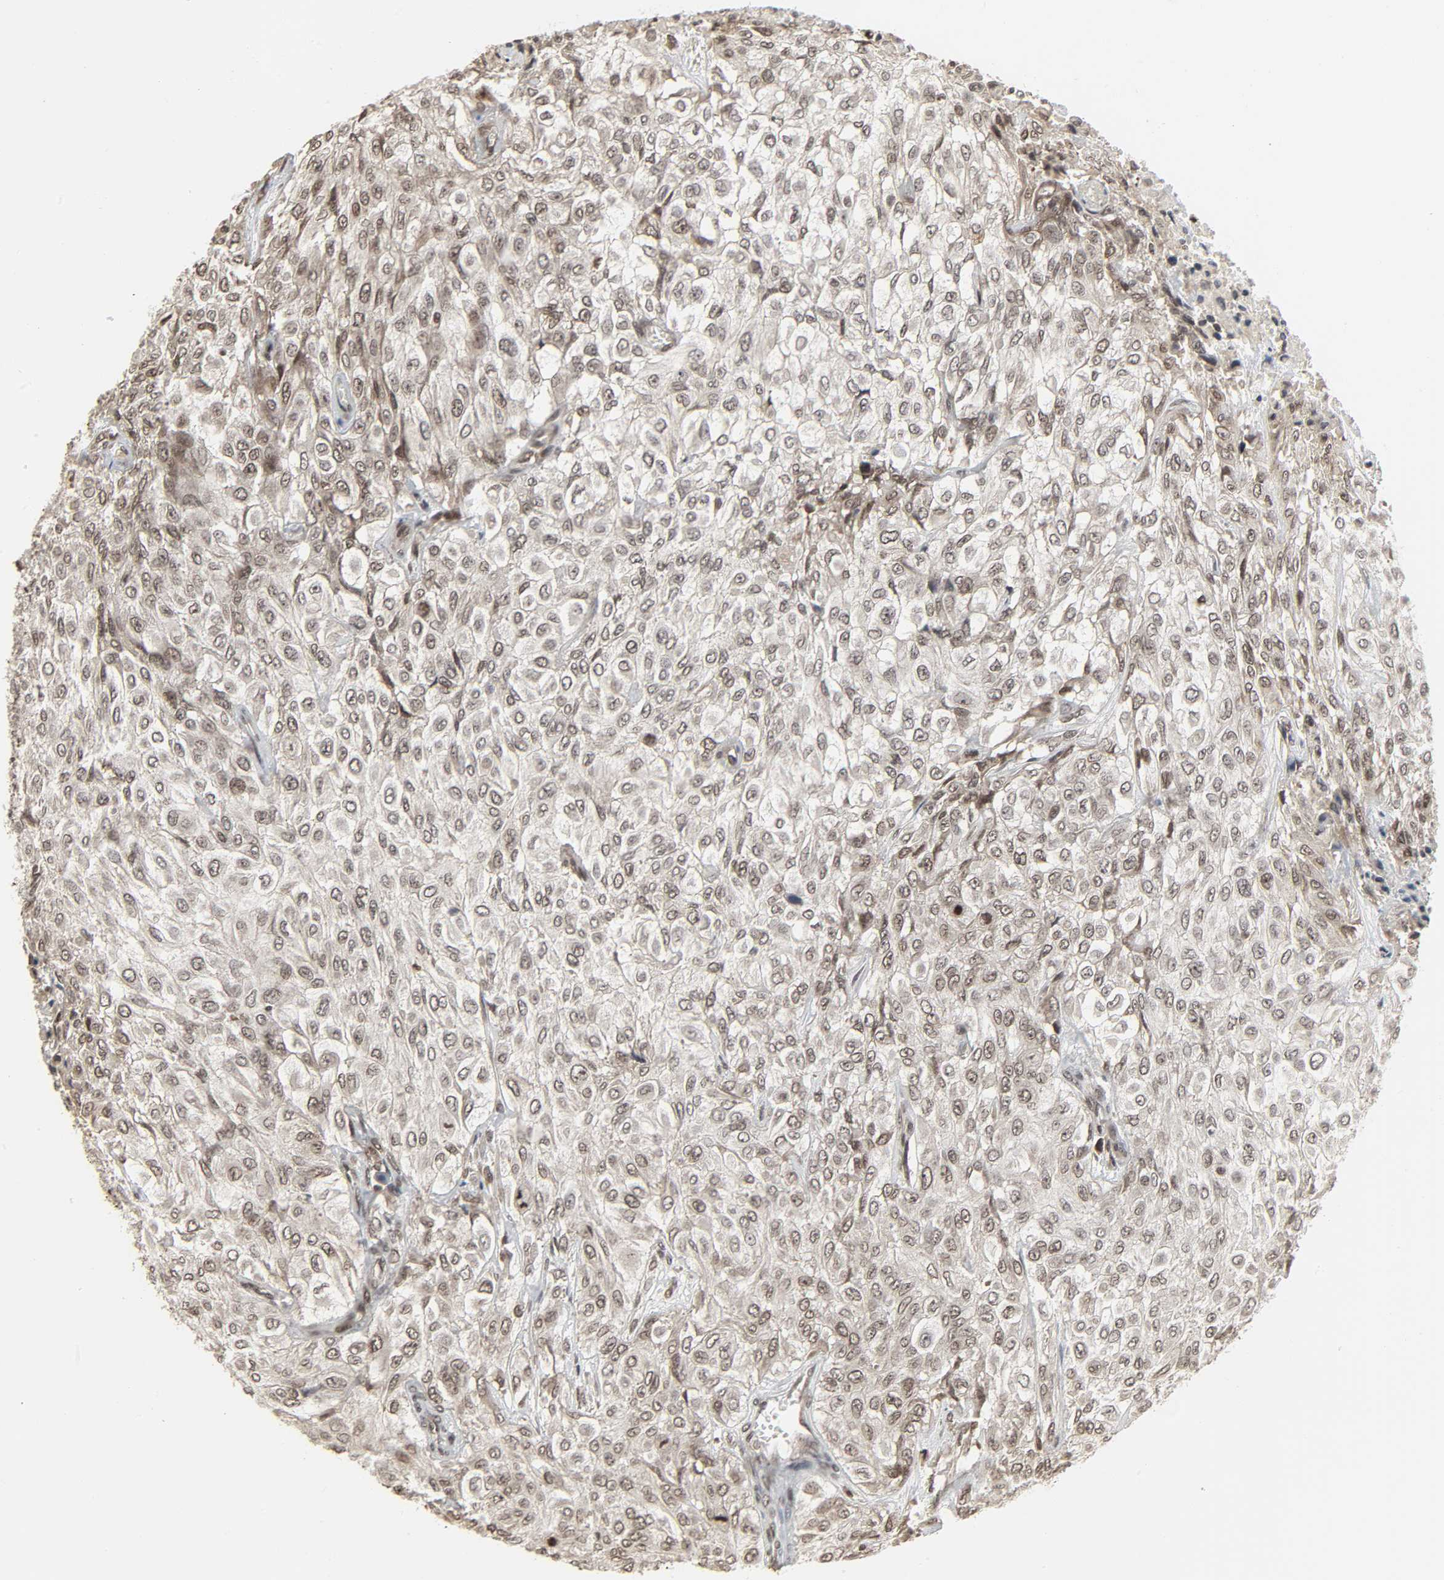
{"staining": {"intensity": "weak", "quantity": "25%-75%", "location": "nuclear"}, "tissue": "urothelial cancer", "cell_type": "Tumor cells", "image_type": "cancer", "snomed": [{"axis": "morphology", "description": "Urothelial carcinoma, High grade"}, {"axis": "topography", "description": "Urinary bladder"}], "caption": "This micrograph exhibits immunohistochemistry staining of urothelial cancer, with low weak nuclear expression in about 25%-75% of tumor cells.", "gene": "XRCC1", "patient": {"sex": "male", "age": 57}}